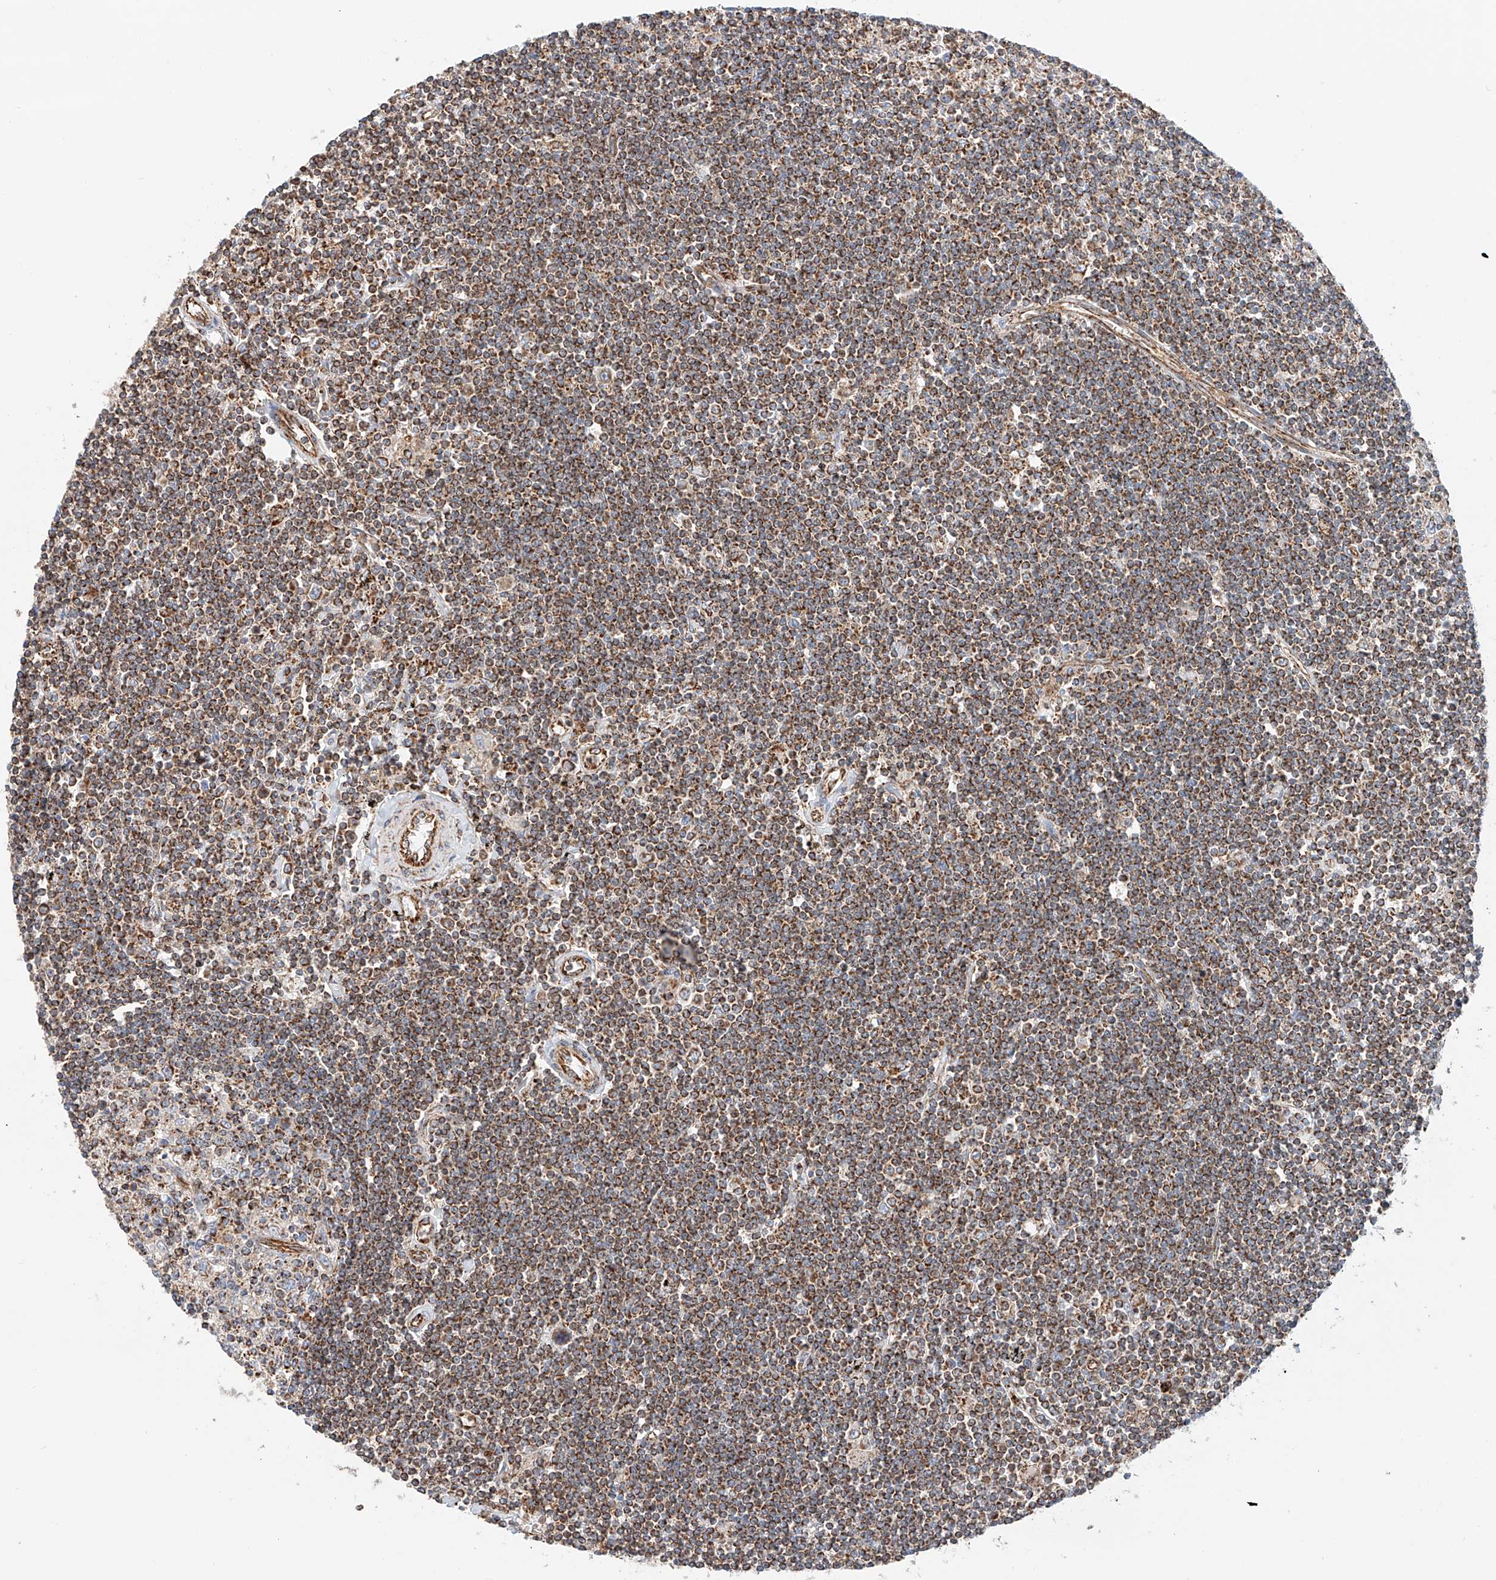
{"staining": {"intensity": "moderate", "quantity": ">75%", "location": "cytoplasmic/membranous"}, "tissue": "lymphoma", "cell_type": "Tumor cells", "image_type": "cancer", "snomed": [{"axis": "morphology", "description": "Malignant lymphoma, non-Hodgkin's type, Low grade"}, {"axis": "topography", "description": "Spleen"}], "caption": "Immunohistochemistry image of human lymphoma stained for a protein (brown), which demonstrates medium levels of moderate cytoplasmic/membranous staining in approximately >75% of tumor cells.", "gene": "NDUFV3", "patient": {"sex": "male", "age": 76}}